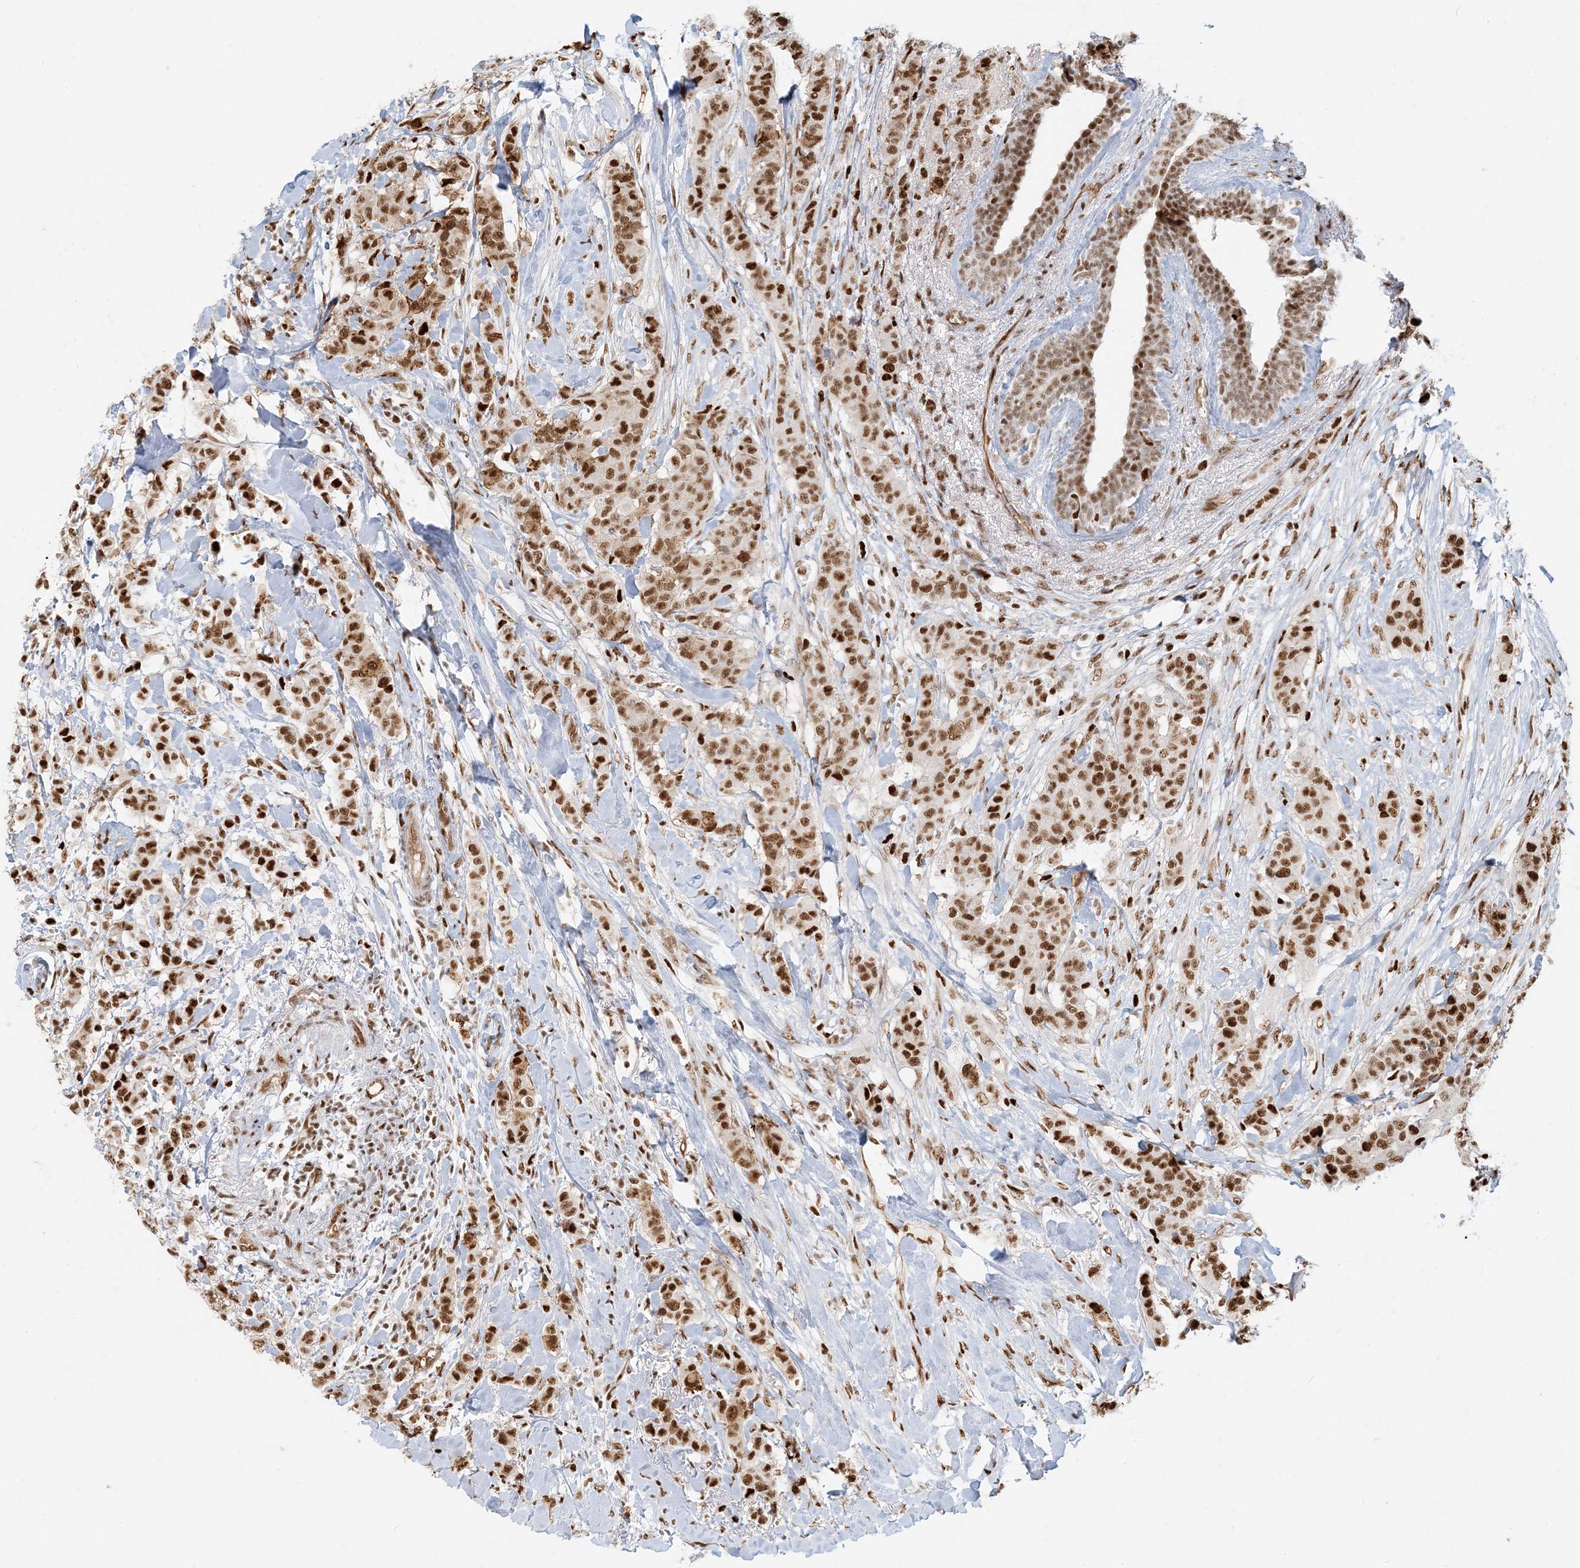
{"staining": {"intensity": "moderate", "quantity": ">75%", "location": "nuclear"}, "tissue": "breast cancer", "cell_type": "Tumor cells", "image_type": "cancer", "snomed": [{"axis": "morphology", "description": "Duct carcinoma"}, {"axis": "topography", "description": "Breast"}], "caption": "There is medium levels of moderate nuclear positivity in tumor cells of invasive ductal carcinoma (breast), as demonstrated by immunohistochemical staining (brown color).", "gene": "CKS2", "patient": {"sex": "female", "age": 40}}